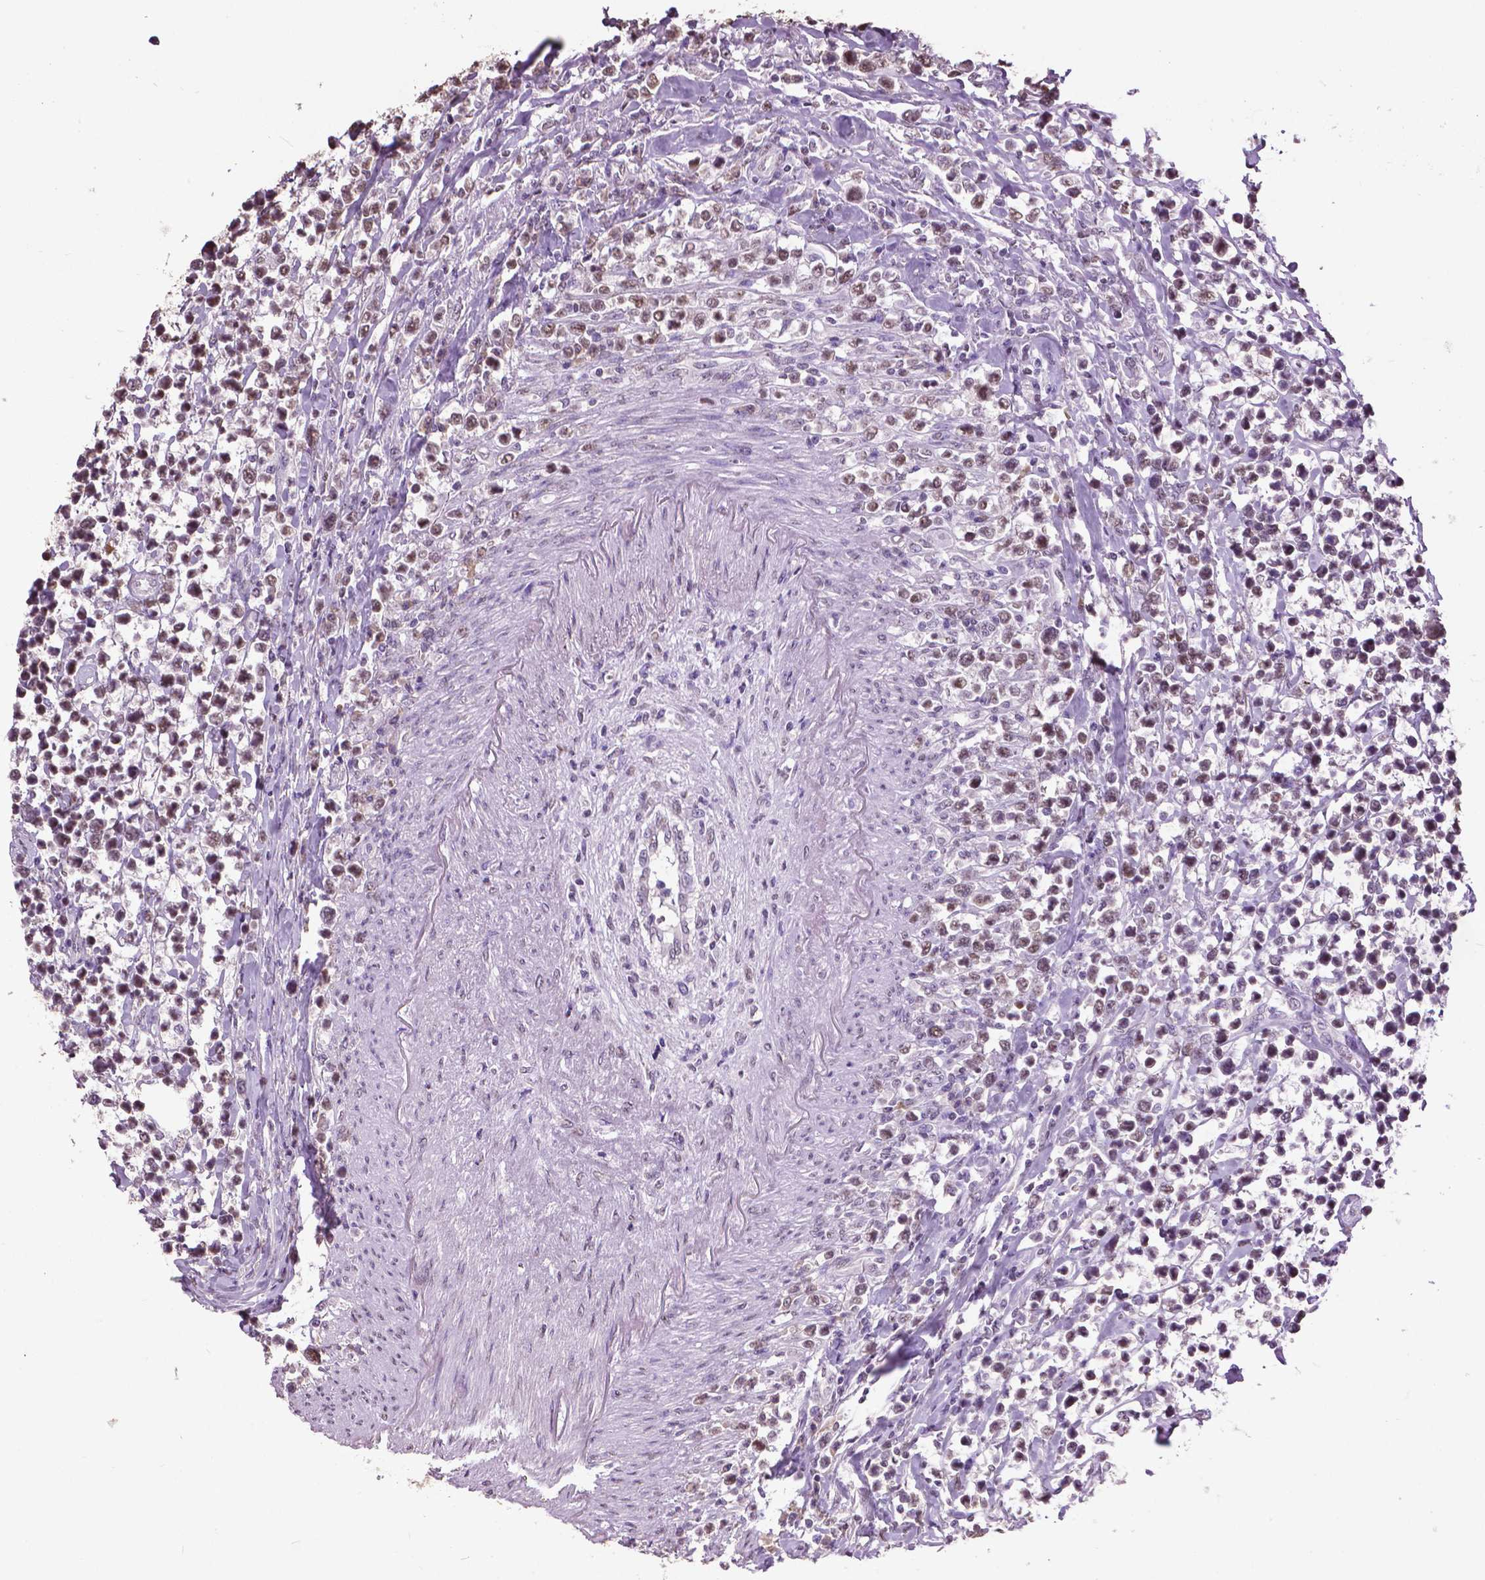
{"staining": {"intensity": "weak", "quantity": "<25%", "location": "nuclear"}, "tissue": "lymphoma", "cell_type": "Tumor cells", "image_type": "cancer", "snomed": [{"axis": "morphology", "description": "Malignant lymphoma, non-Hodgkin's type, High grade"}, {"axis": "topography", "description": "Soft tissue"}], "caption": "There is no significant expression in tumor cells of lymphoma.", "gene": "RUNX3", "patient": {"sex": "female", "age": 56}}